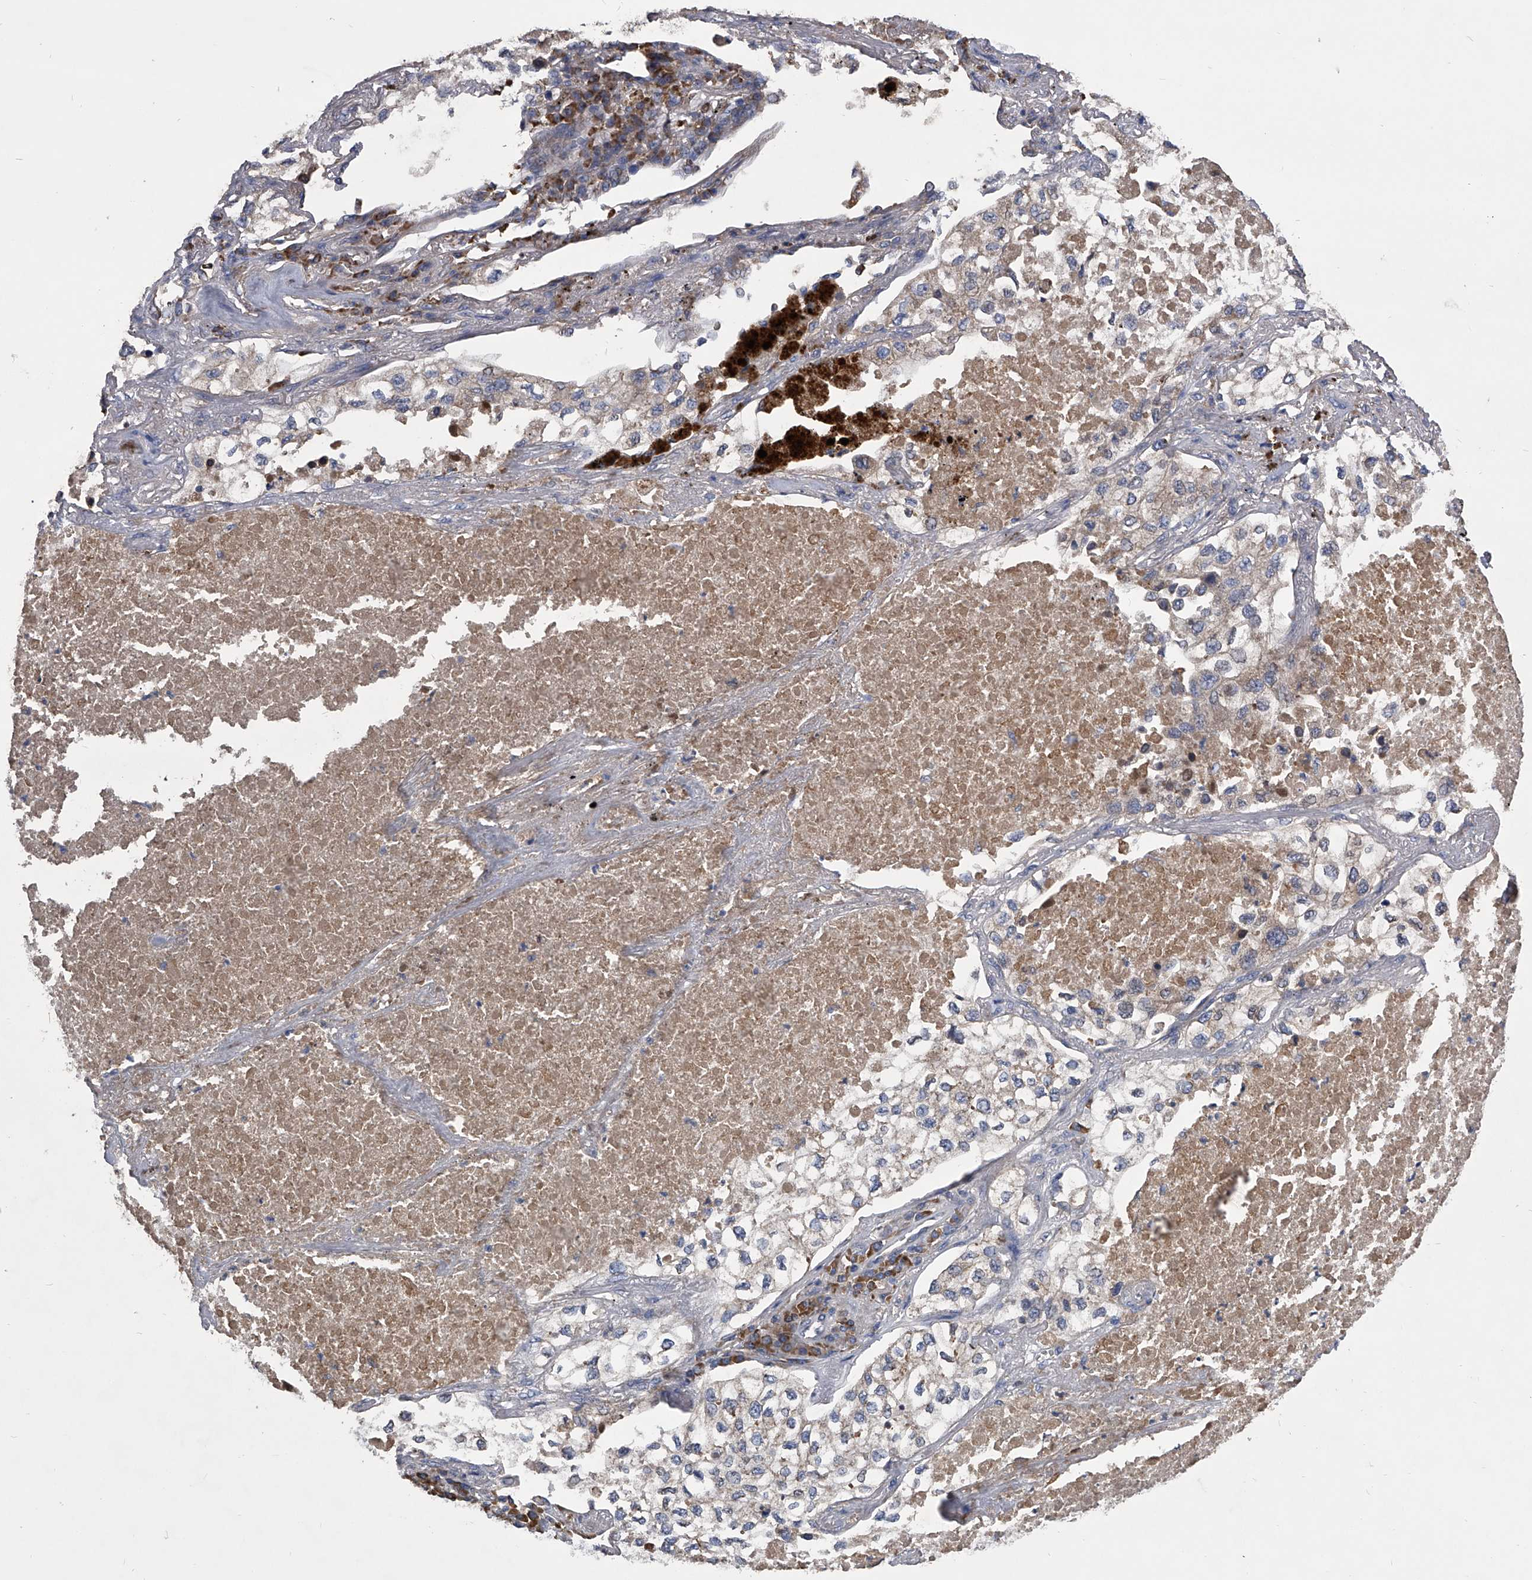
{"staining": {"intensity": "negative", "quantity": "none", "location": "none"}, "tissue": "lung cancer", "cell_type": "Tumor cells", "image_type": "cancer", "snomed": [{"axis": "morphology", "description": "Adenocarcinoma, NOS"}, {"axis": "topography", "description": "Lung"}], "caption": "This image is of lung adenocarcinoma stained with IHC to label a protein in brown with the nuclei are counter-stained blue. There is no positivity in tumor cells.", "gene": "CCR4", "patient": {"sex": "male", "age": 63}}